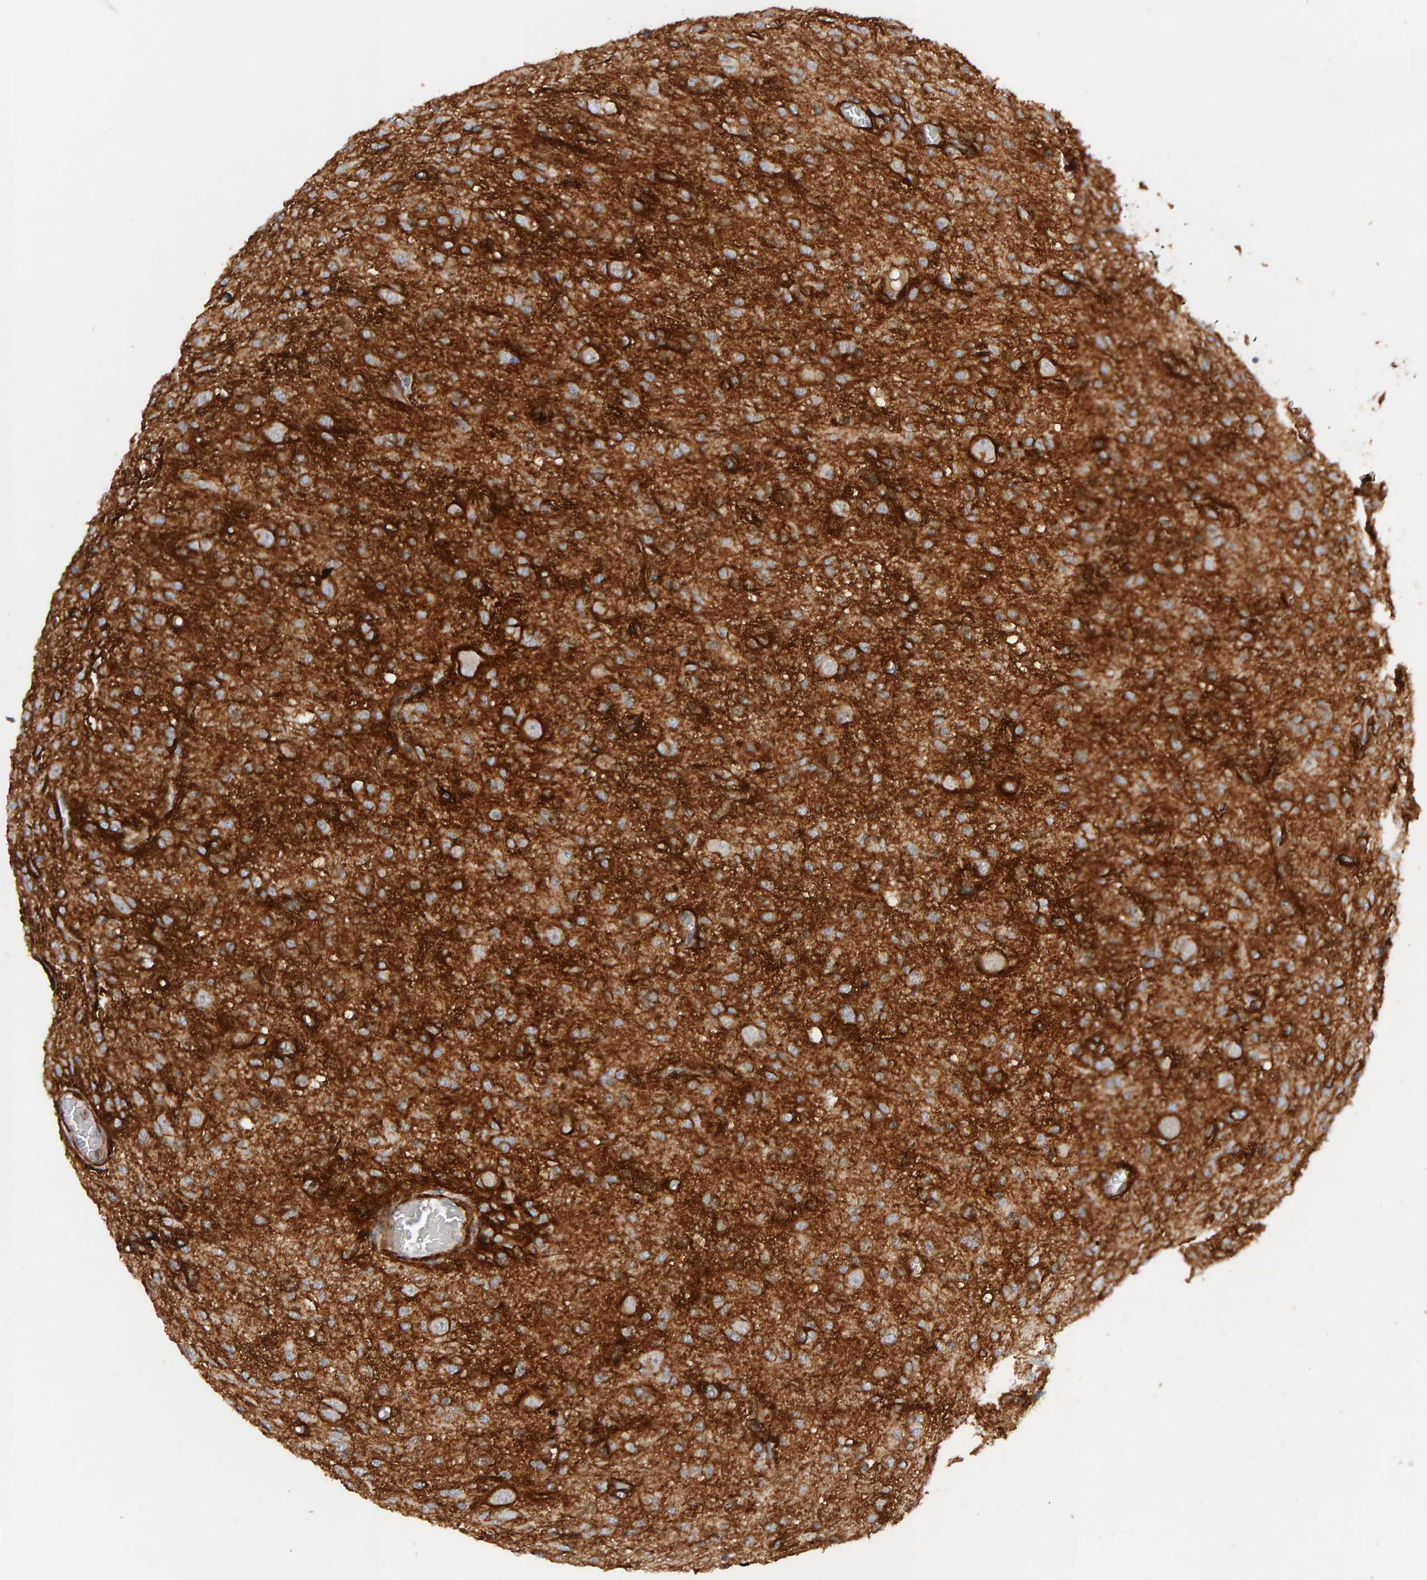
{"staining": {"intensity": "weak", "quantity": "25%-75%", "location": "cytoplasmic/membranous"}, "tissue": "glioma", "cell_type": "Tumor cells", "image_type": "cancer", "snomed": [{"axis": "morphology", "description": "Glioma, malignant, High grade"}, {"axis": "topography", "description": "Brain"}], "caption": "Protein staining of glioma tissue displays weak cytoplasmic/membranous expression in approximately 25%-75% of tumor cells.", "gene": "NUDCD1", "patient": {"sex": "female", "age": 59}}